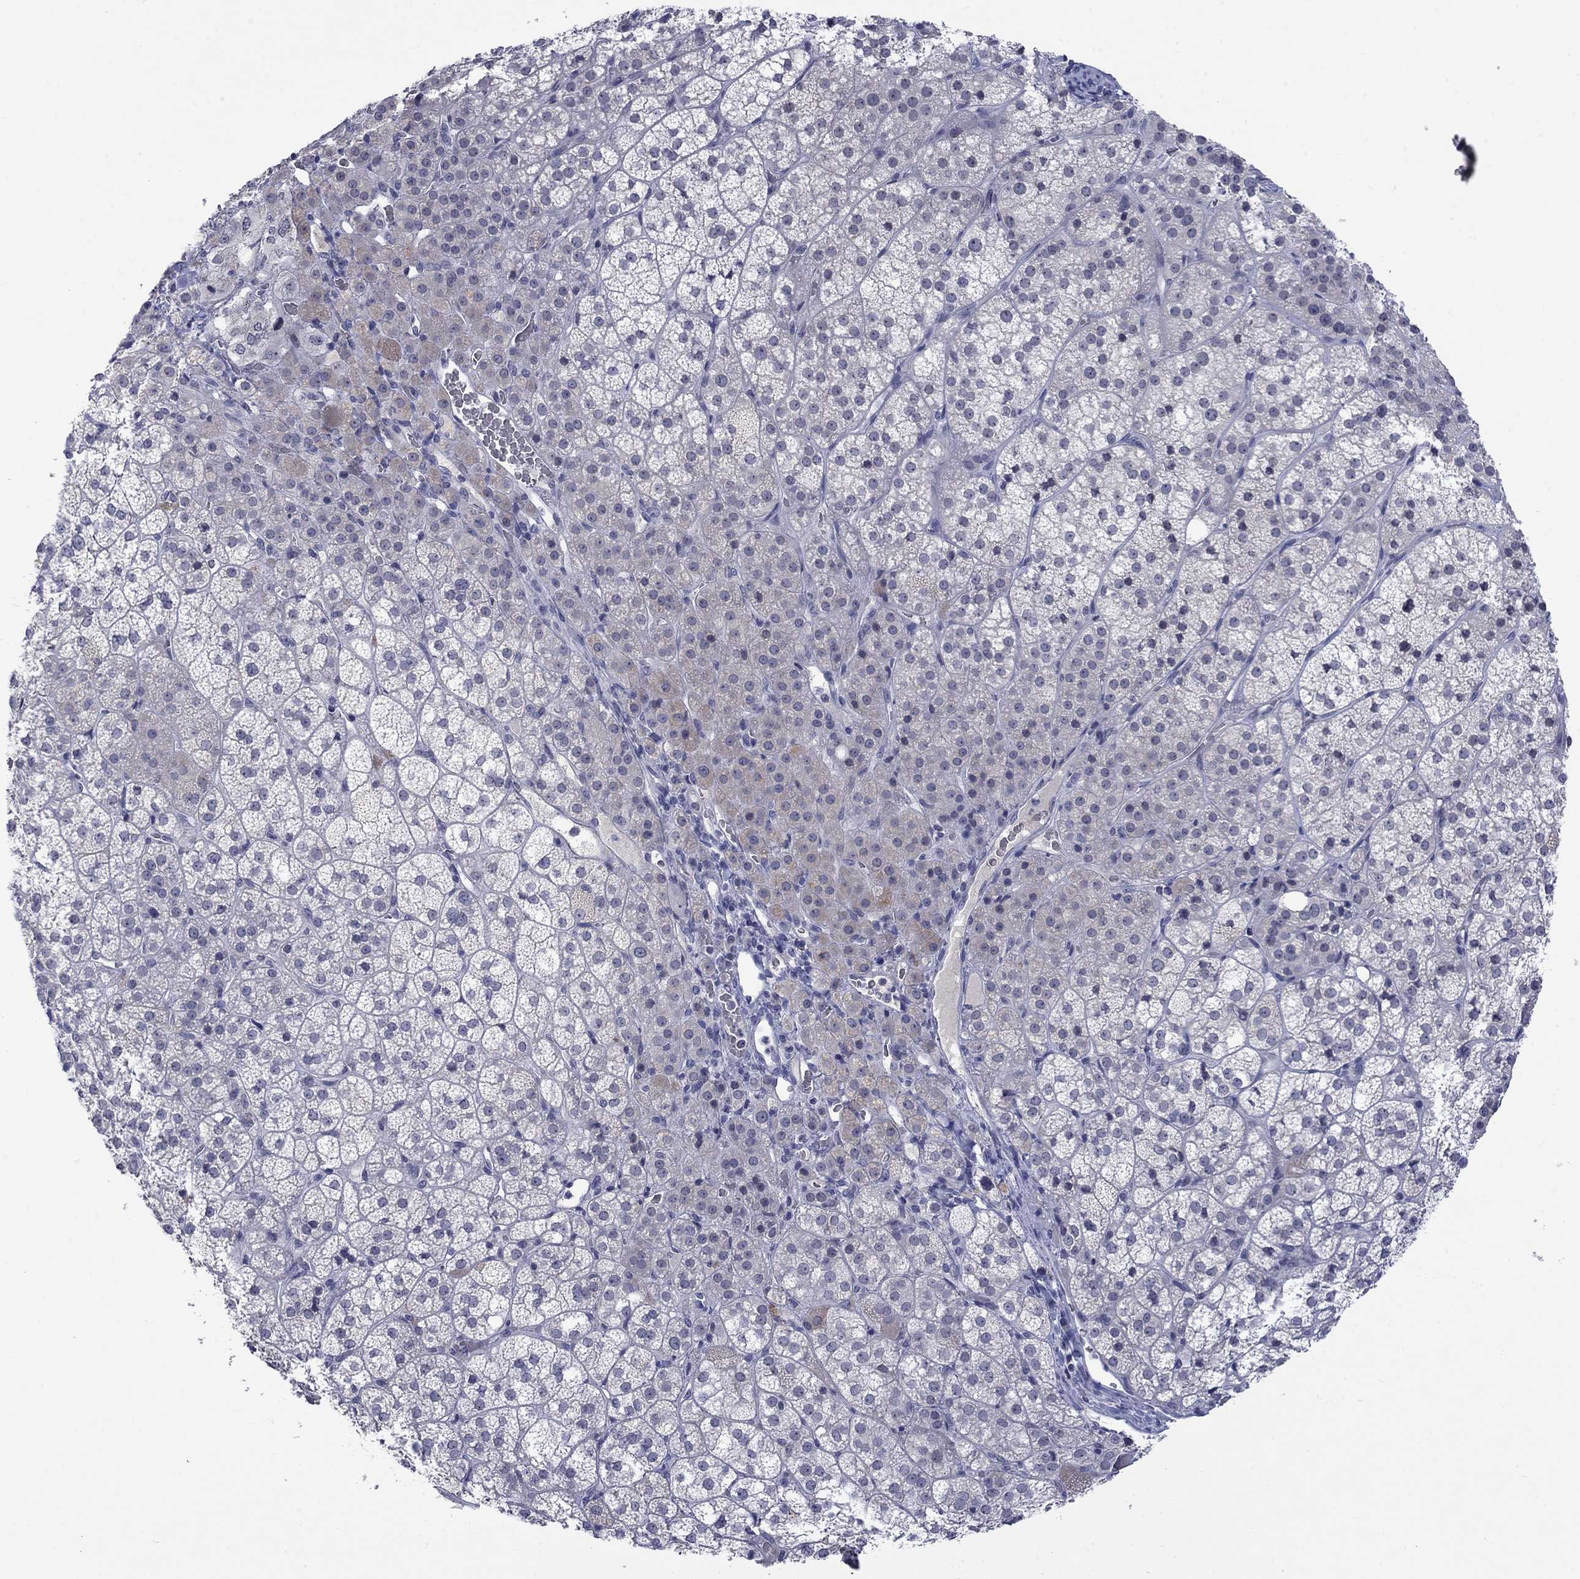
{"staining": {"intensity": "weak", "quantity": "<25%", "location": "cytoplasmic/membranous"}, "tissue": "adrenal gland", "cell_type": "Glandular cells", "image_type": "normal", "snomed": [{"axis": "morphology", "description": "Normal tissue, NOS"}, {"axis": "topography", "description": "Adrenal gland"}], "caption": "The image shows no staining of glandular cells in benign adrenal gland. (DAB IHC, high magnification).", "gene": "NSMF", "patient": {"sex": "female", "age": 60}}